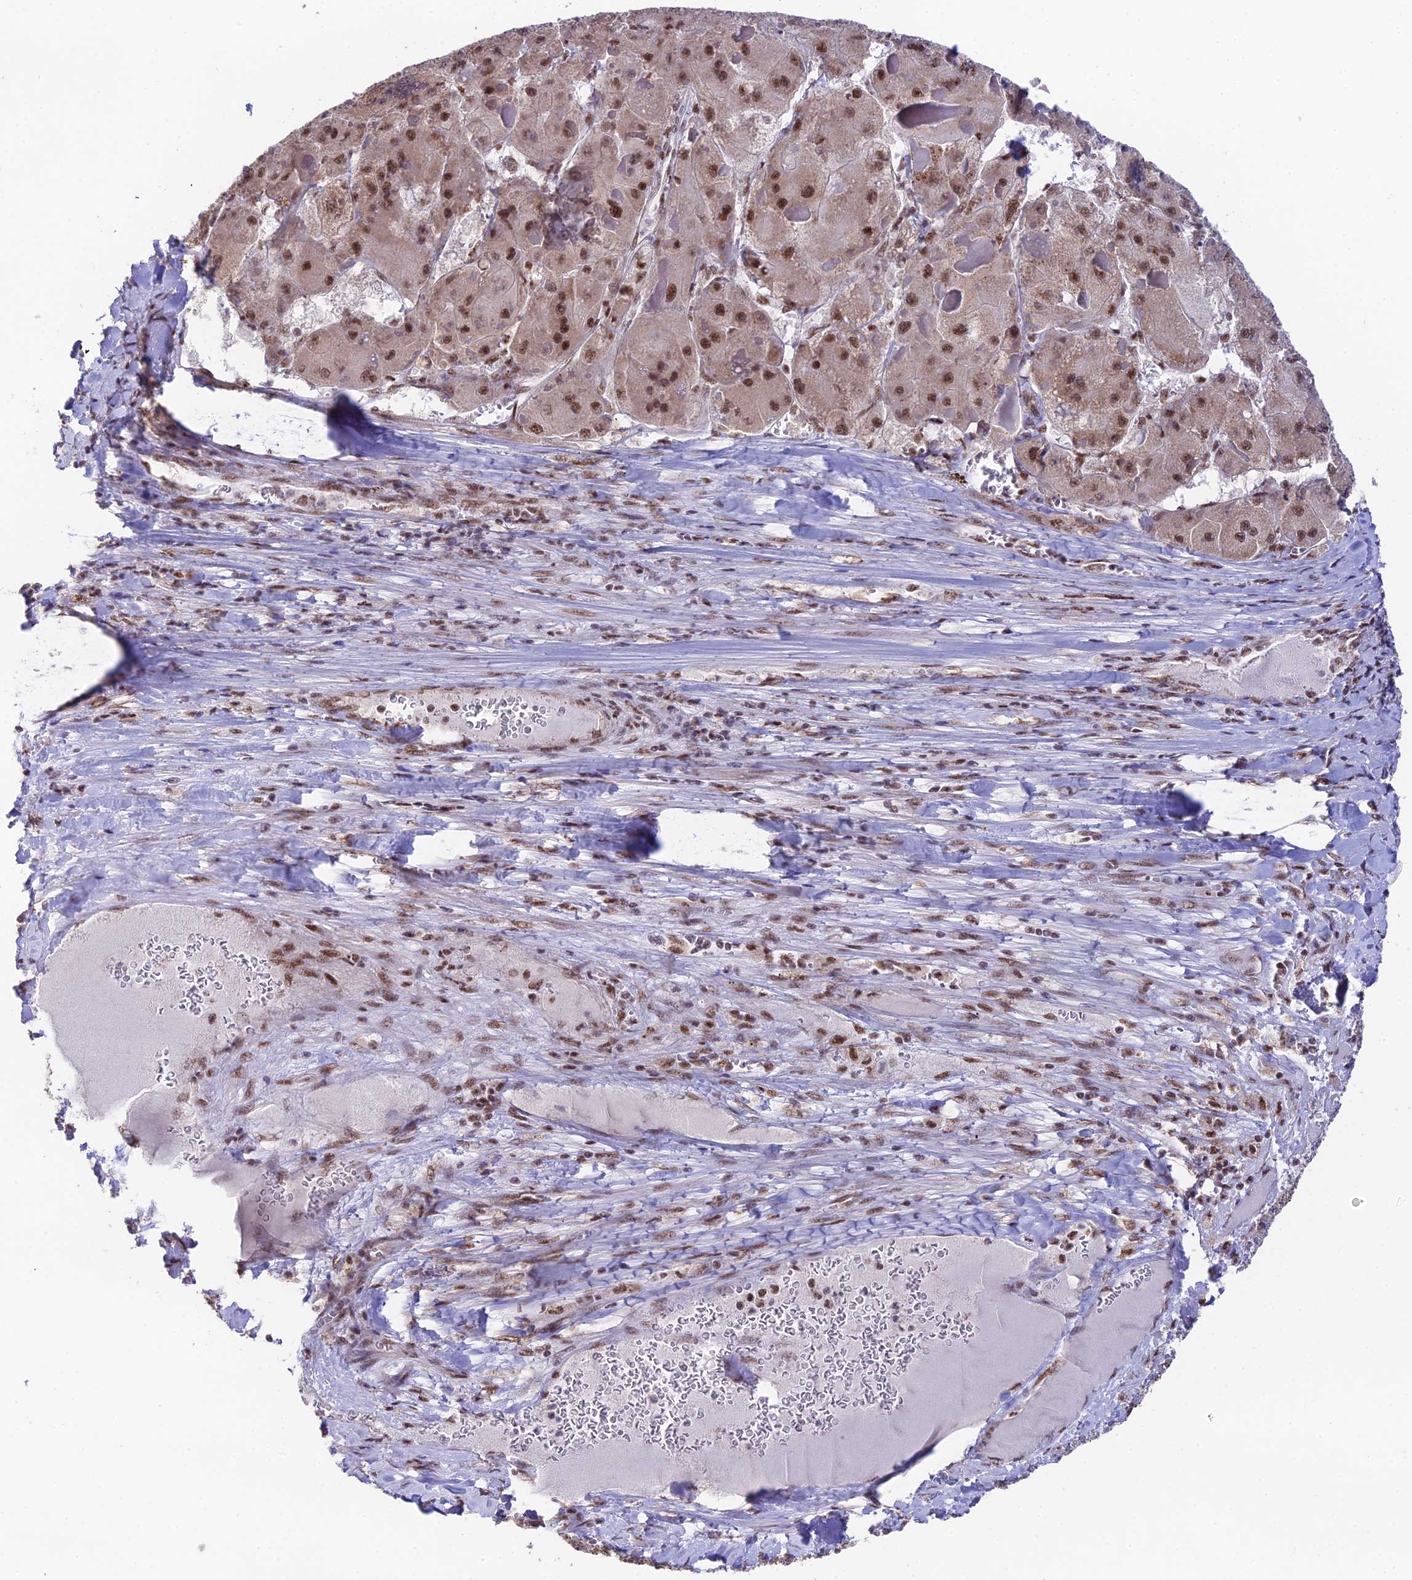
{"staining": {"intensity": "moderate", "quantity": ">75%", "location": "nuclear"}, "tissue": "liver cancer", "cell_type": "Tumor cells", "image_type": "cancer", "snomed": [{"axis": "morphology", "description": "Carcinoma, Hepatocellular, NOS"}, {"axis": "topography", "description": "Liver"}], "caption": "An image showing moderate nuclear positivity in about >75% of tumor cells in liver cancer, as visualized by brown immunohistochemical staining.", "gene": "THOC7", "patient": {"sex": "female", "age": 73}}